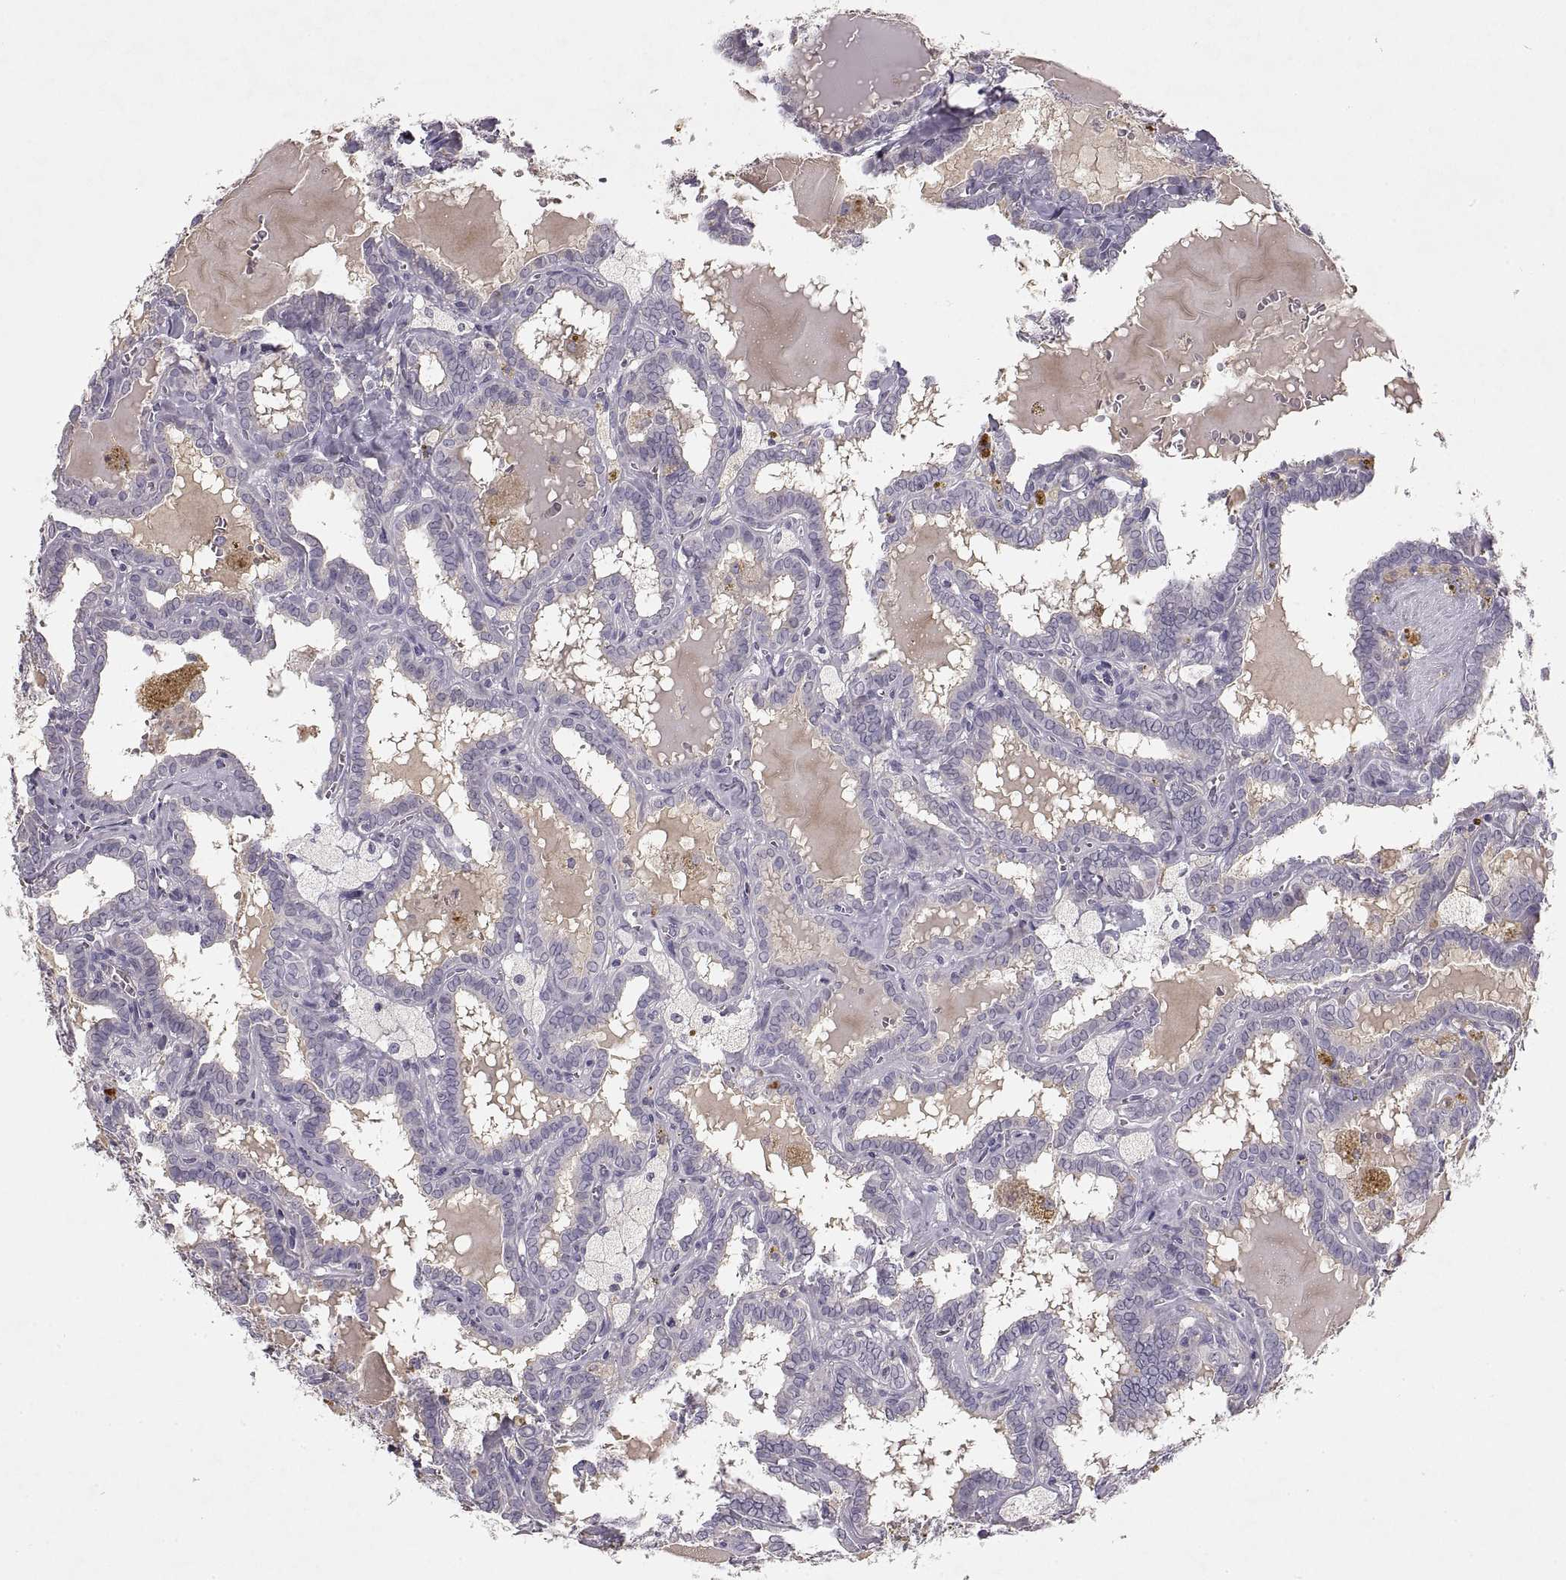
{"staining": {"intensity": "negative", "quantity": "none", "location": "none"}, "tissue": "thyroid cancer", "cell_type": "Tumor cells", "image_type": "cancer", "snomed": [{"axis": "morphology", "description": "Papillary adenocarcinoma, NOS"}, {"axis": "topography", "description": "Thyroid gland"}], "caption": "Immunohistochemical staining of human thyroid papillary adenocarcinoma exhibits no significant staining in tumor cells.", "gene": "ADAM11", "patient": {"sex": "female", "age": 39}}